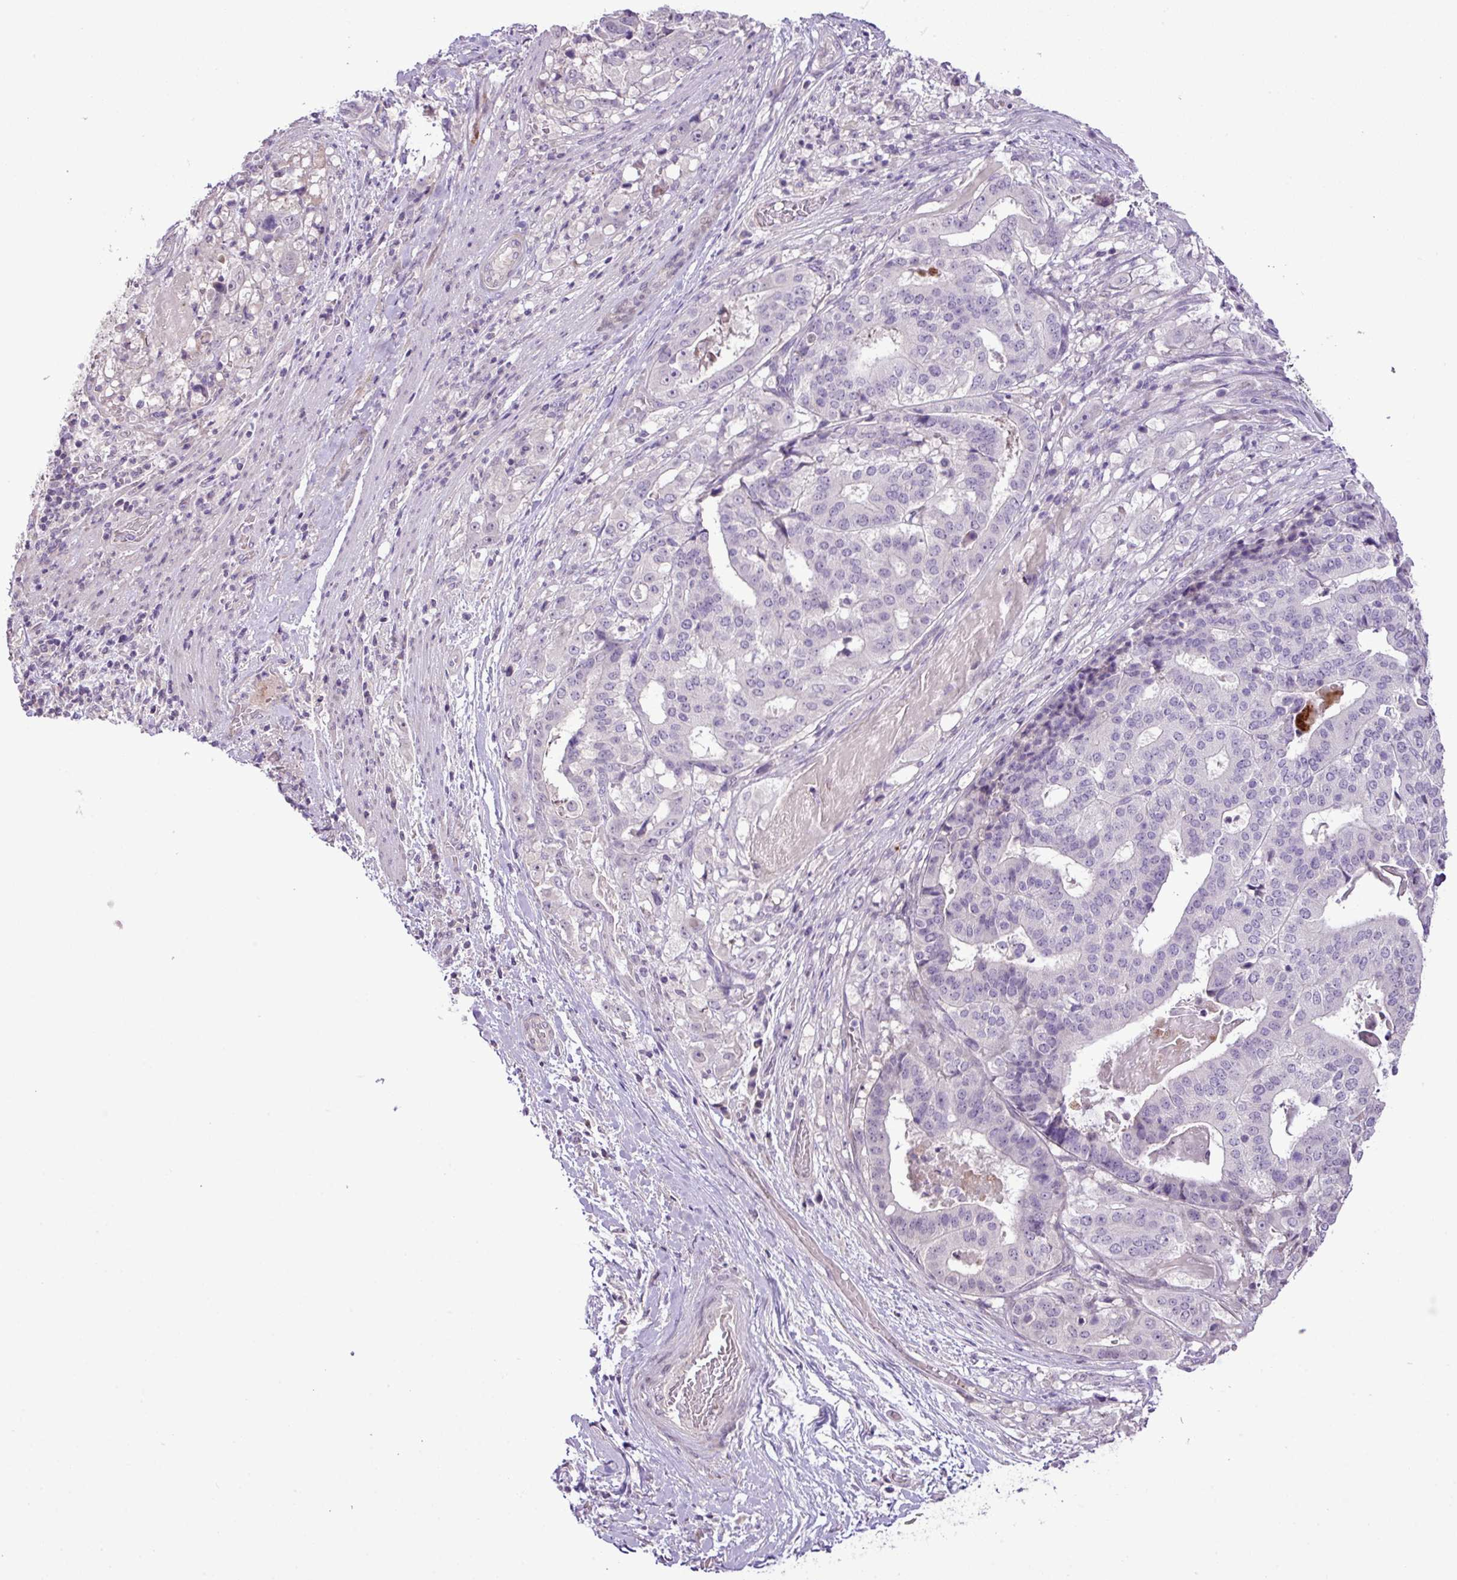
{"staining": {"intensity": "negative", "quantity": "none", "location": "none"}, "tissue": "stomach cancer", "cell_type": "Tumor cells", "image_type": "cancer", "snomed": [{"axis": "morphology", "description": "Adenocarcinoma, NOS"}, {"axis": "topography", "description": "Stomach"}], "caption": "An immunohistochemistry histopathology image of stomach cancer is shown. There is no staining in tumor cells of stomach cancer.", "gene": "DNAJB13", "patient": {"sex": "male", "age": 48}}